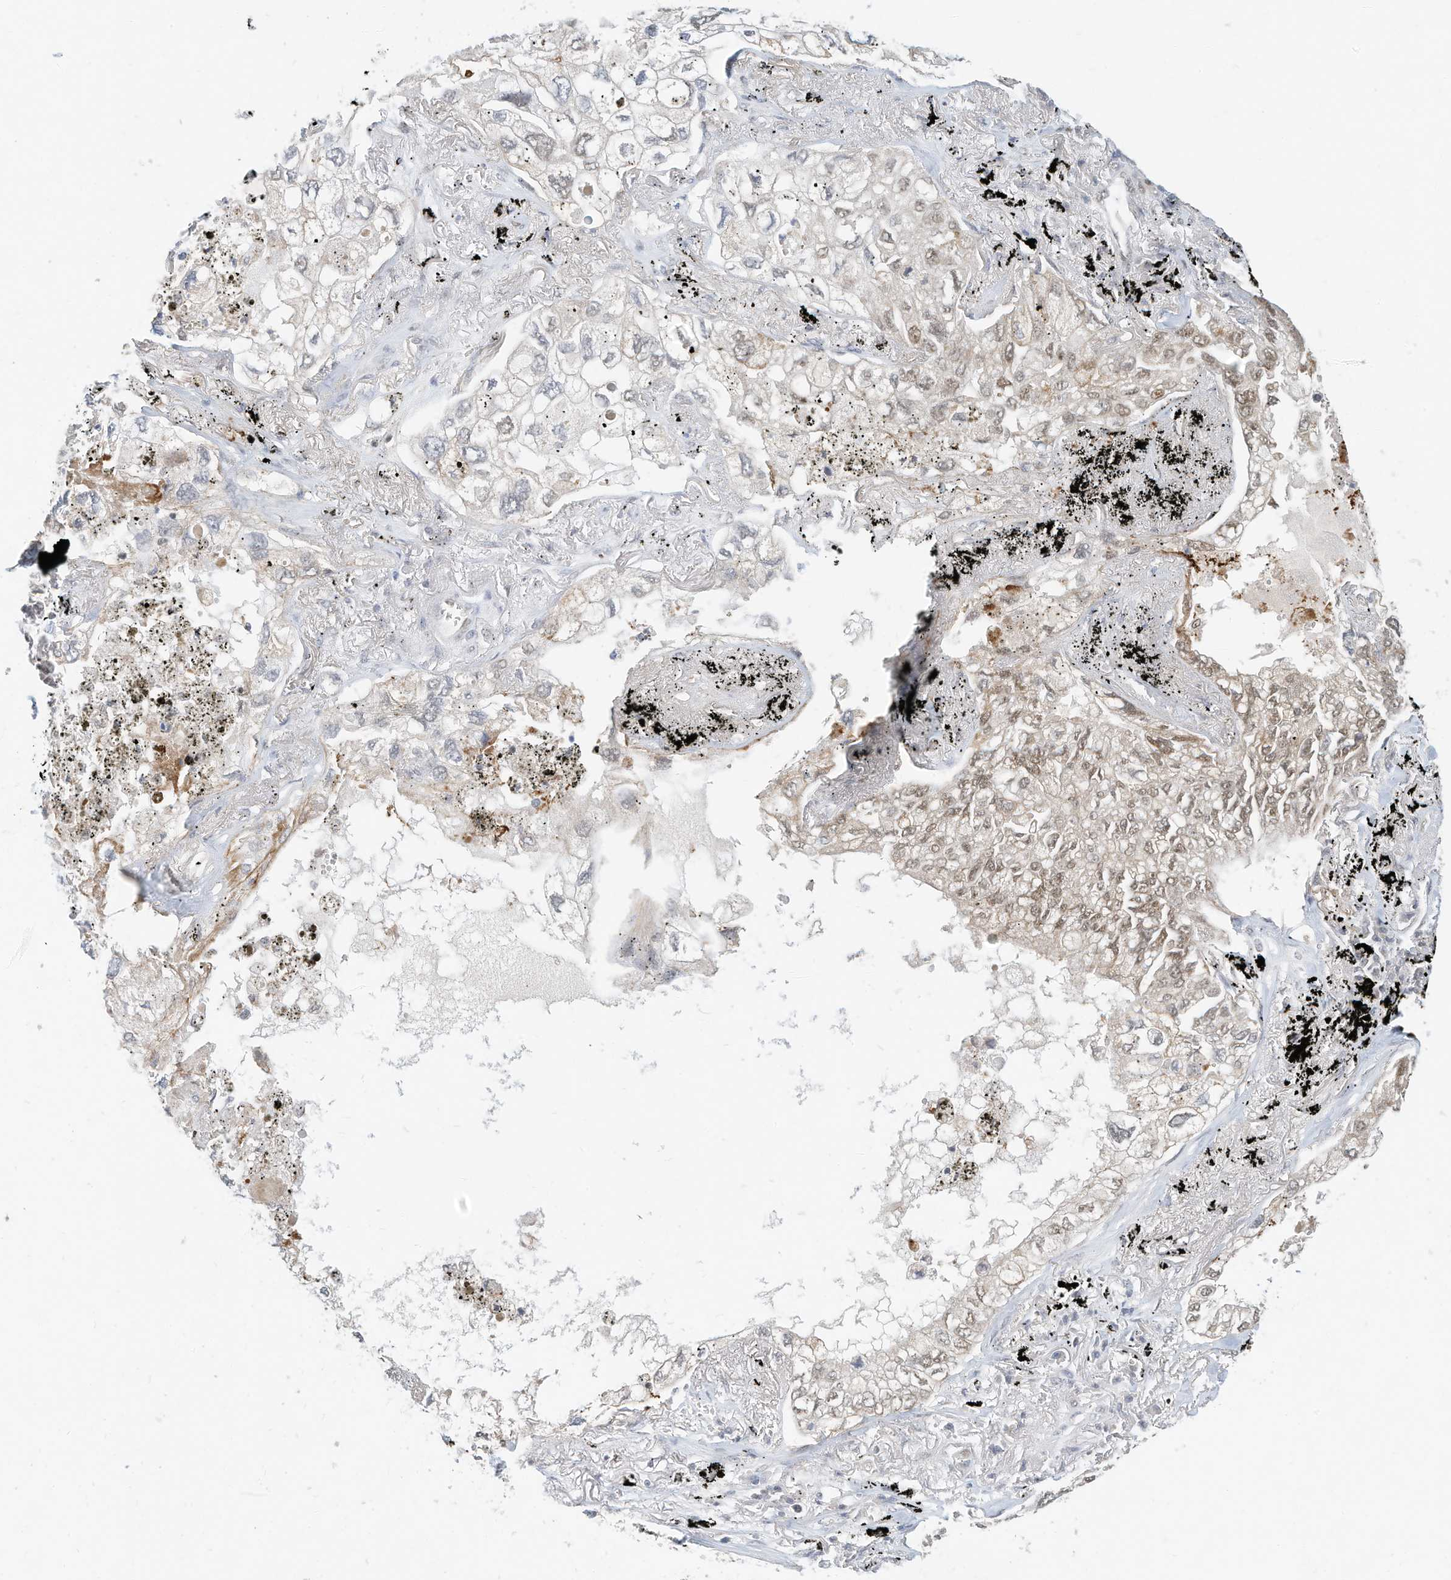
{"staining": {"intensity": "weak", "quantity": "25%-75%", "location": "nuclear"}, "tissue": "lung cancer", "cell_type": "Tumor cells", "image_type": "cancer", "snomed": [{"axis": "morphology", "description": "Adenocarcinoma, NOS"}, {"axis": "topography", "description": "Lung"}], "caption": "Approximately 25%-75% of tumor cells in human lung cancer (adenocarcinoma) exhibit weak nuclear protein positivity as visualized by brown immunohistochemical staining.", "gene": "OGT", "patient": {"sex": "male", "age": 65}}